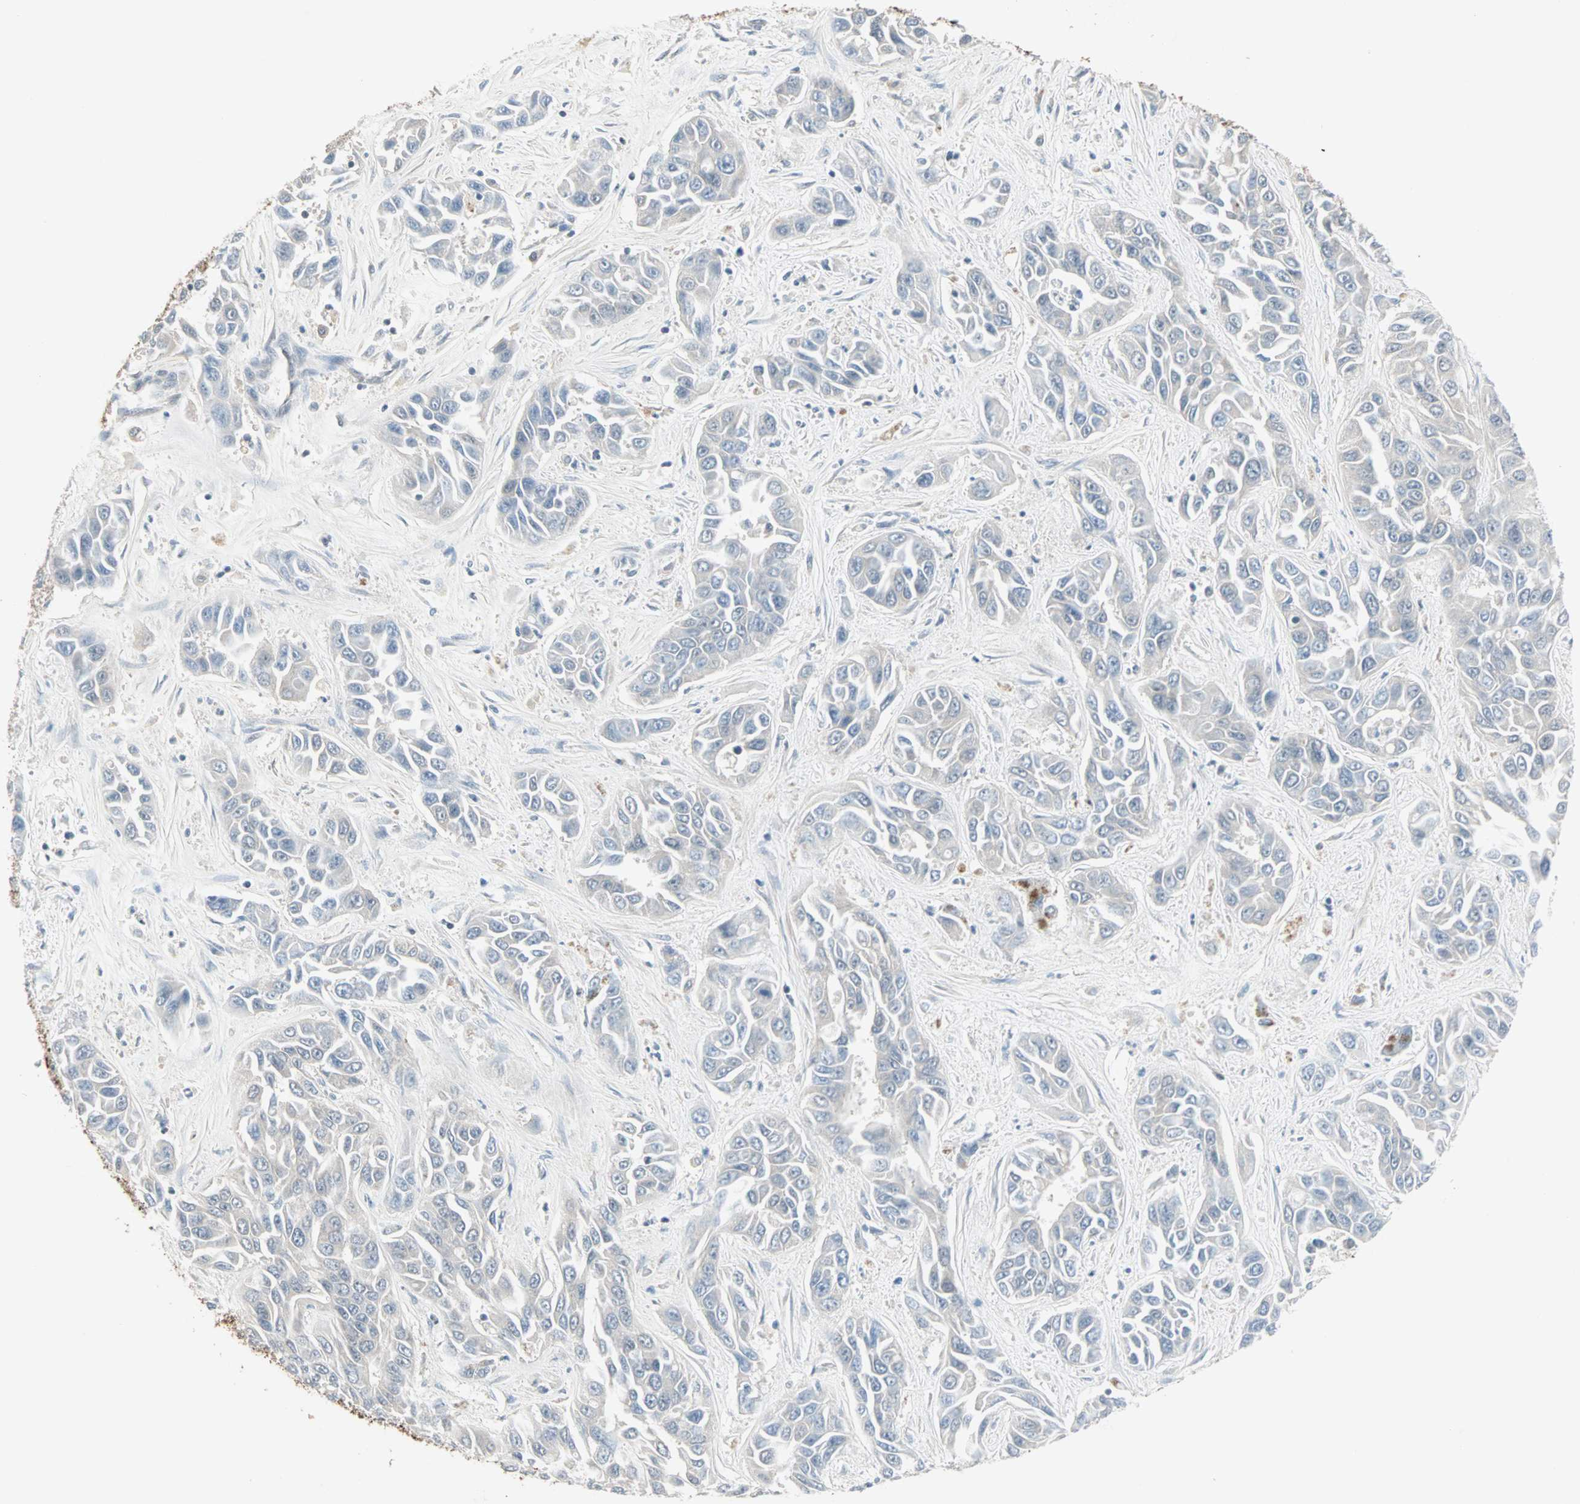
{"staining": {"intensity": "negative", "quantity": "none", "location": "none"}, "tissue": "liver cancer", "cell_type": "Tumor cells", "image_type": "cancer", "snomed": [{"axis": "morphology", "description": "Cholangiocarcinoma"}, {"axis": "topography", "description": "Liver"}], "caption": "This is an immunohistochemistry histopathology image of liver cancer. There is no positivity in tumor cells.", "gene": "PTPA", "patient": {"sex": "female", "age": 52}}